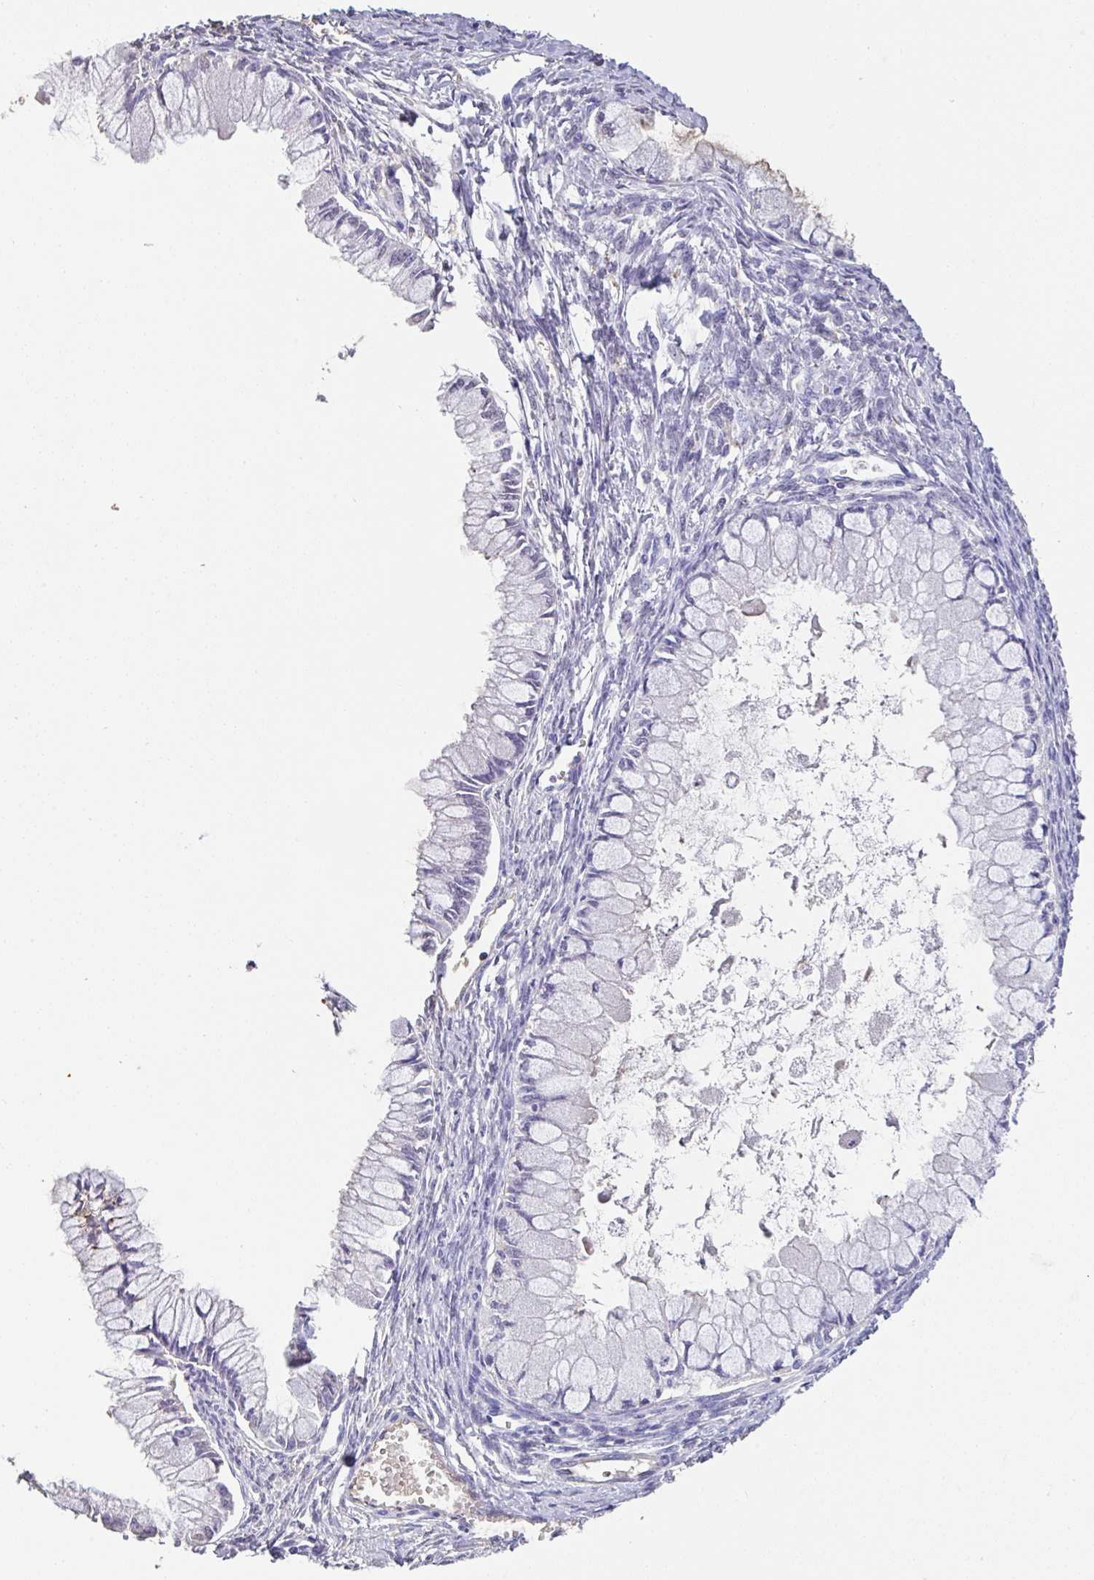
{"staining": {"intensity": "negative", "quantity": "none", "location": "none"}, "tissue": "ovarian cancer", "cell_type": "Tumor cells", "image_type": "cancer", "snomed": [{"axis": "morphology", "description": "Cystadenocarcinoma, mucinous, NOS"}, {"axis": "topography", "description": "Ovary"}], "caption": "This is an immunohistochemistry (IHC) photomicrograph of mucinous cystadenocarcinoma (ovarian). There is no positivity in tumor cells.", "gene": "HOXC12", "patient": {"sex": "female", "age": 34}}